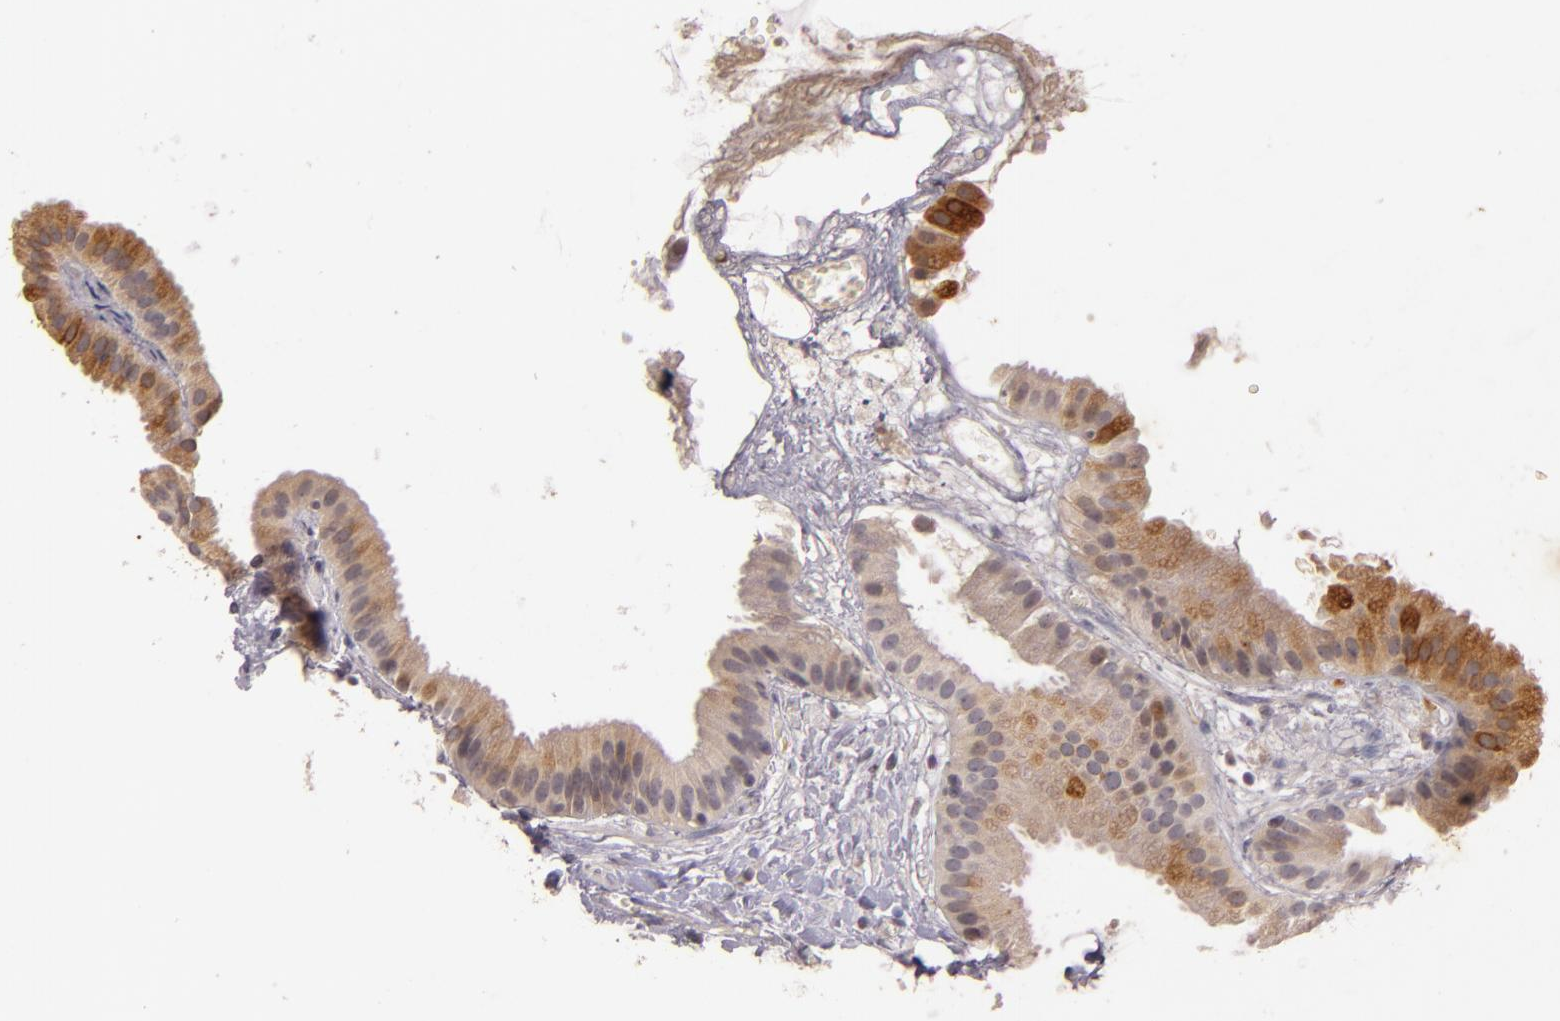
{"staining": {"intensity": "moderate", "quantity": "25%-75%", "location": "cytoplasmic/membranous"}, "tissue": "gallbladder", "cell_type": "Glandular cells", "image_type": "normal", "snomed": [{"axis": "morphology", "description": "Normal tissue, NOS"}, {"axis": "topography", "description": "Gallbladder"}], "caption": "Protein analysis of benign gallbladder displays moderate cytoplasmic/membranous staining in about 25%-75% of glandular cells.", "gene": "TFF1", "patient": {"sex": "female", "age": 63}}